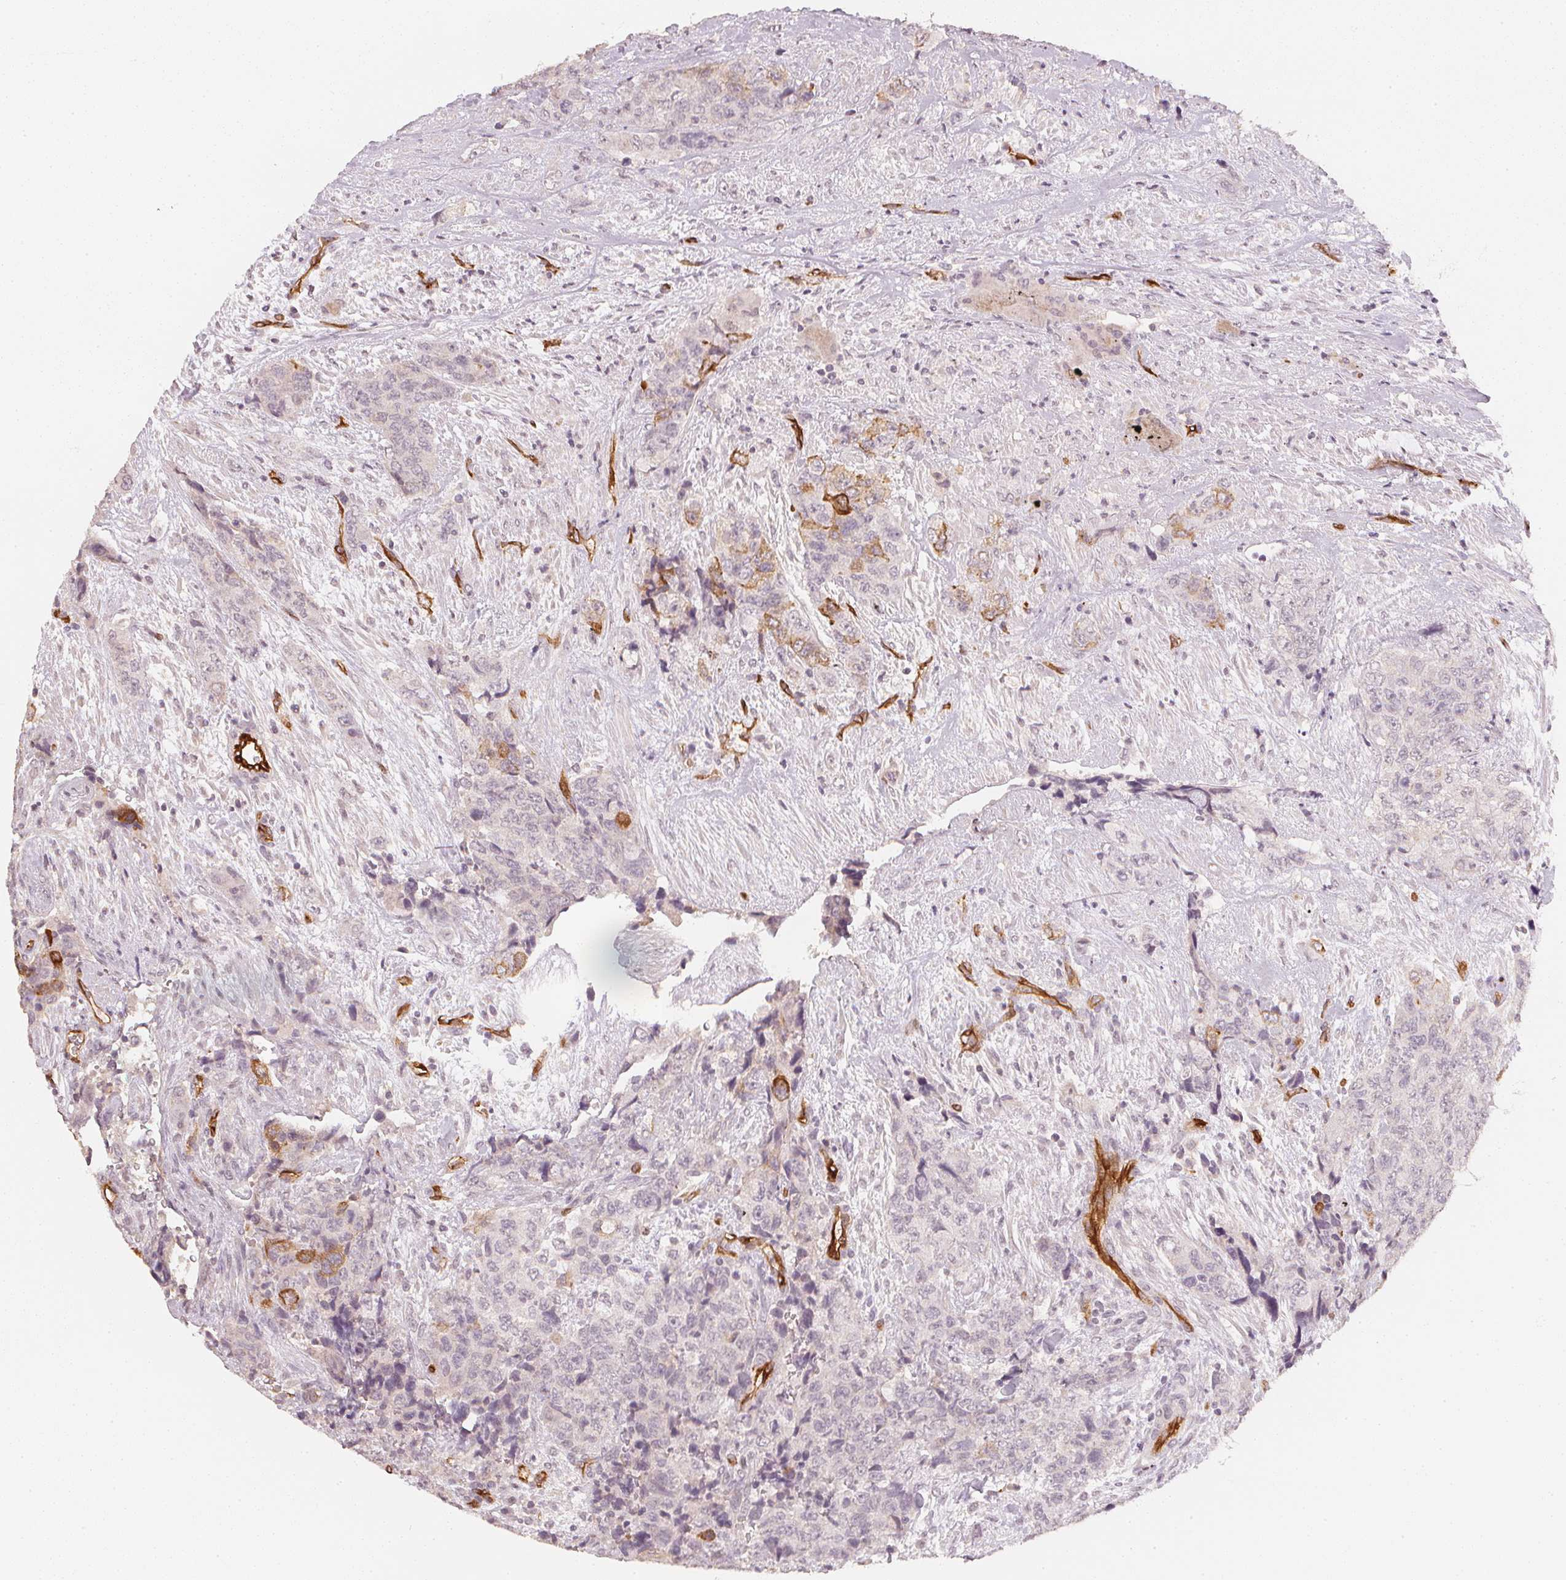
{"staining": {"intensity": "moderate", "quantity": "<25%", "location": "cytoplasmic/membranous"}, "tissue": "urothelial cancer", "cell_type": "Tumor cells", "image_type": "cancer", "snomed": [{"axis": "morphology", "description": "Urothelial carcinoma, High grade"}, {"axis": "topography", "description": "Urinary bladder"}], "caption": "High-magnification brightfield microscopy of urothelial cancer stained with DAB (brown) and counterstained with hematoxylin (blue). tumor cells exhibit moderate cytoplasmic/membranous expression is seen in about<25% of cells.", "gene": "CIB1", "patient": {"sex": "female", "age": 78}}